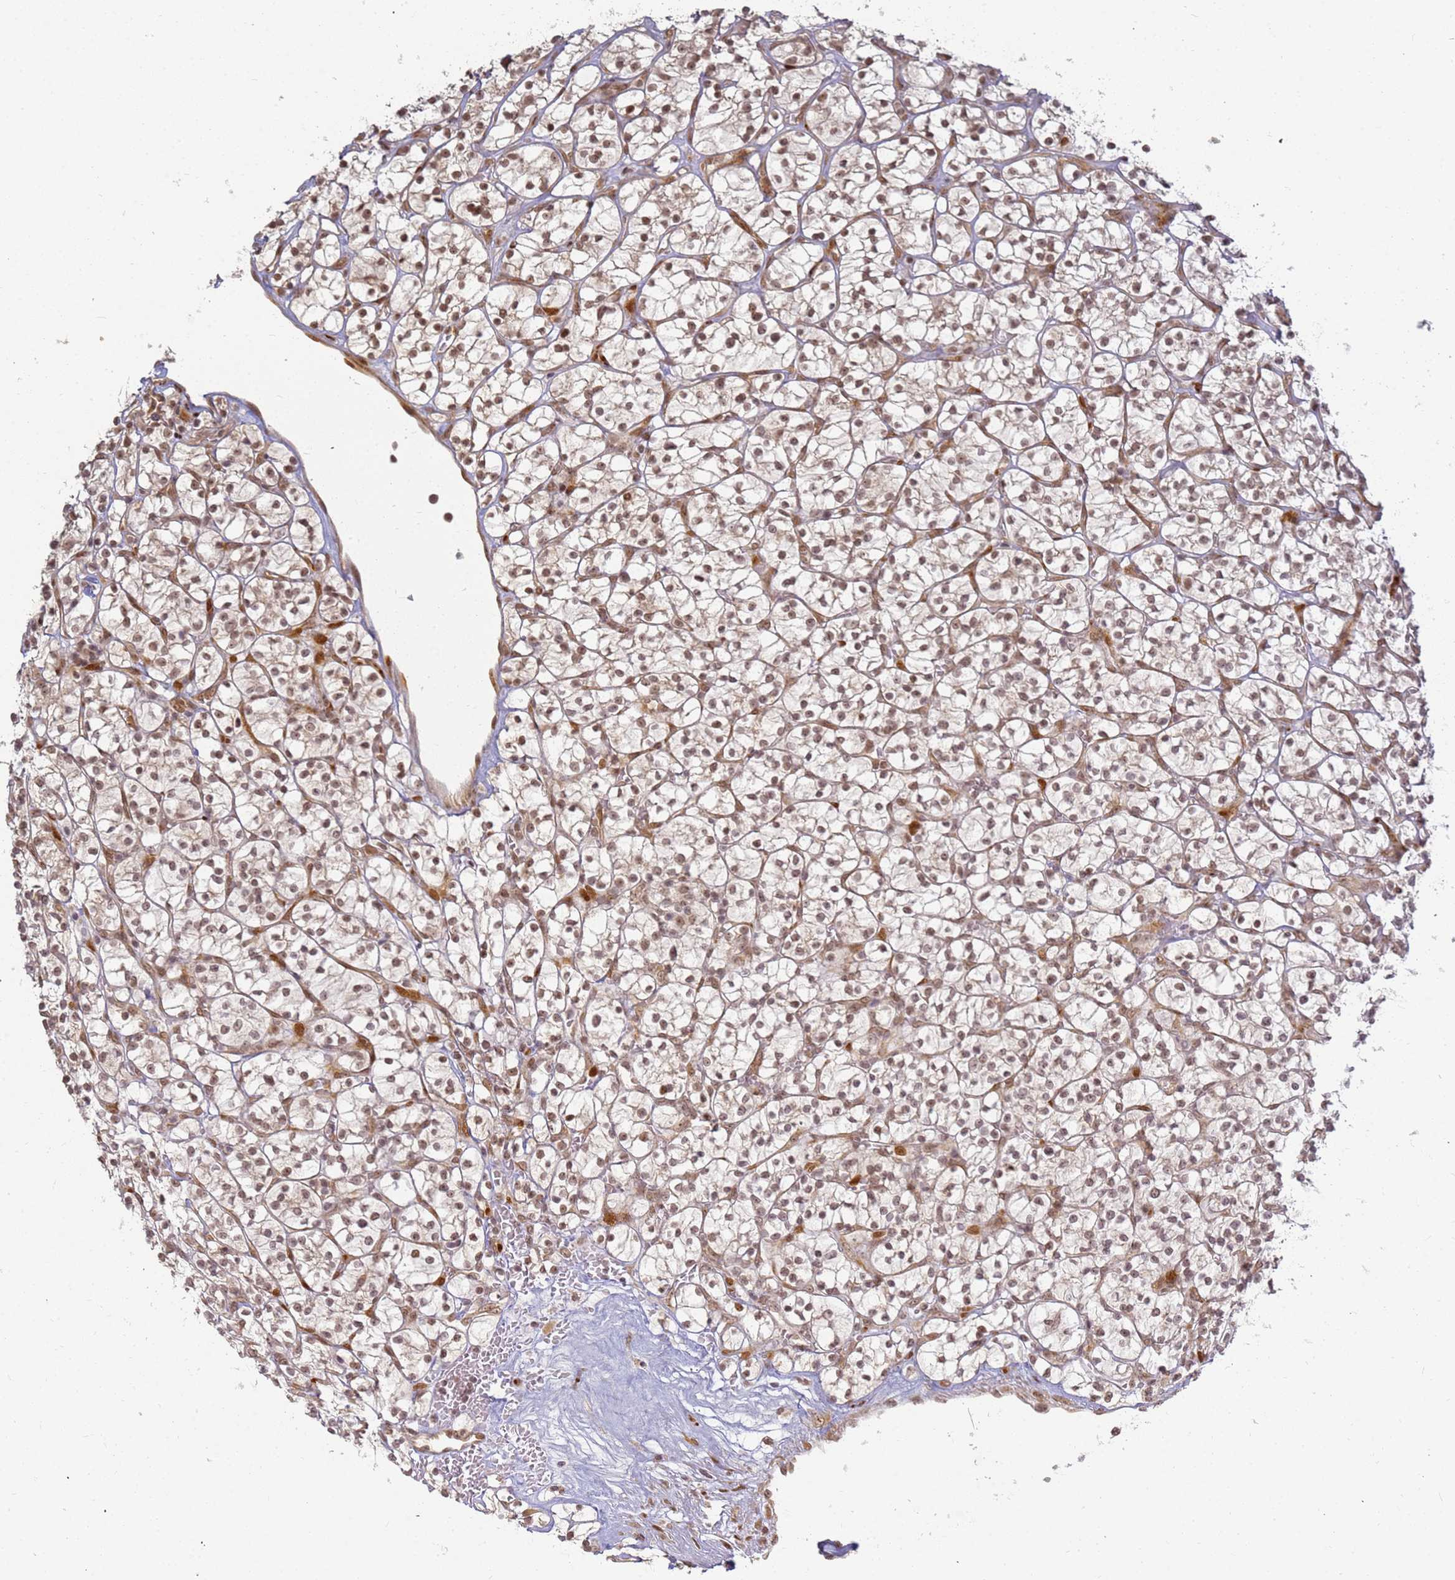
{"staining": {"intensity": "moderate", "quantity": ">75%", "location": "cytoplasmic/membranous,nuclear"}, "tissue": "renal cancer", "cell_type": "Tumor cells", "image_type": "cancer", "snomed": [{"axis": "morphology", "description": "Adenocarcinoma, NOS"}, {"axis": "topography", "description": "Kidney"}], "caption": "The image shows immunohistochemical staining of renal cancer. There is moderate cytoplasmic/membranous and nuclear staining is identified in about >75% of tumor cells.", "gene": "ABCA2", "patient": {"sex": "female", "age": 64}}